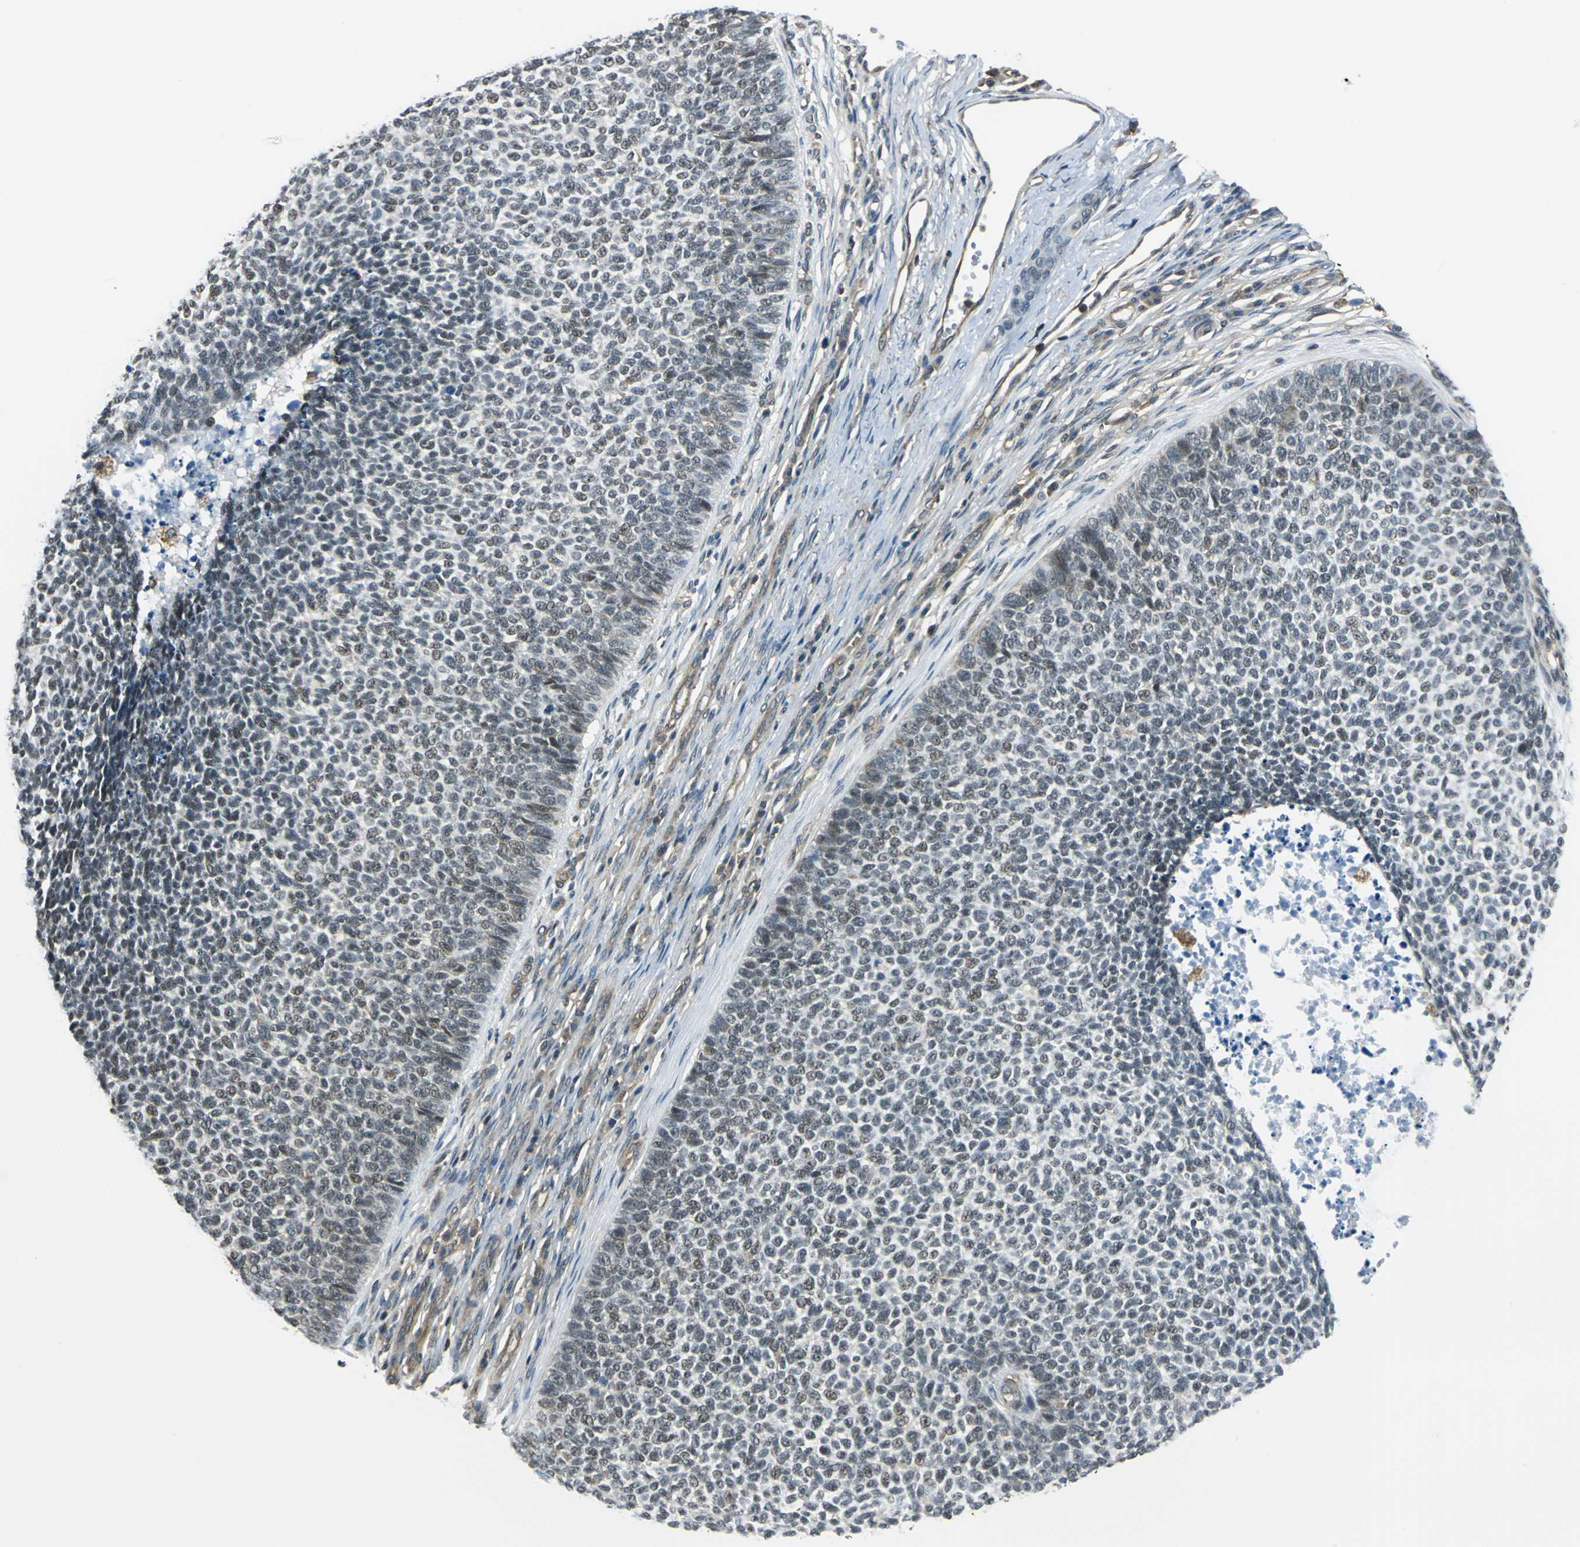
{"staining": {"intensity": "weak", "quantity": "25%-75%", "location": "nuclear"}, "tissue": "skin cancer", "cell_type": "Tumor cells", "image_type": "cancer", "snomed": [{"axis": "morphology", "description": "Basal cell carcinoma"}, {"axis": "topography", "description": "Skin"}], "caption": "Basal cell carcinoma (skin) tissue demonstrates weak nuclear expression in approximately 25%-75% of tumor cells", "gene": "ARPC3", "patient": {"sex": "female", "age": 84}}